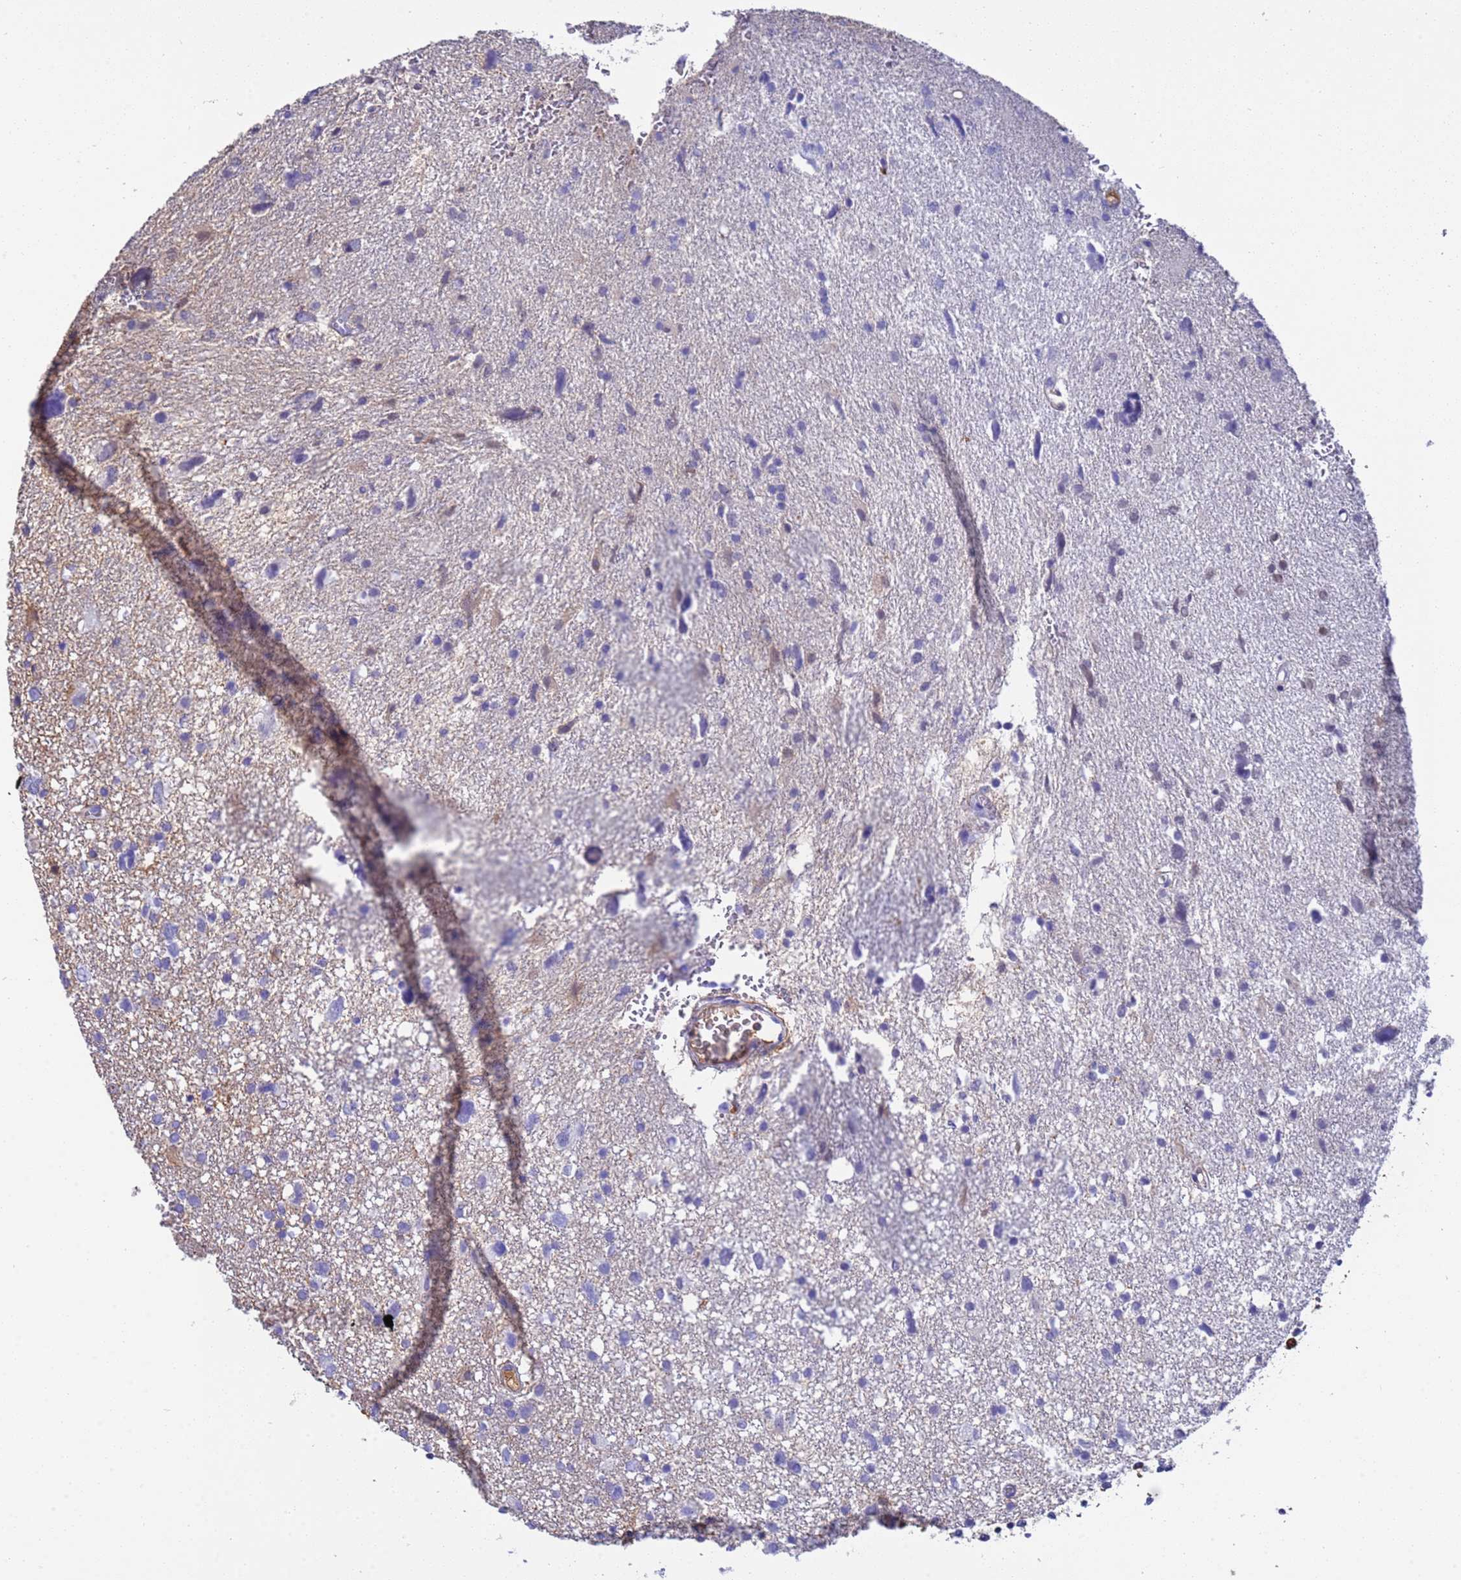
{"staining": {"intensity": "negative", "quantity": "none", "location": "none"}, "tissue": "glioma", "cell_type": "Tumor cells", "image_type": "cancer", "snomed": [{"axis": "morphology", "description": "Glioma, malignant, High grade"}, {"axis": "topography", "description": "Brain"}], "caption": "Immunohistochemistry (IHC) image of neoplastic tissue: human glioma stained with DAB (3,3'-diaminobenzidine) shows no significant protein positivity in tumor cells.", "gene": "H1-7", "patient": {"sex": "male", "age": 61}}